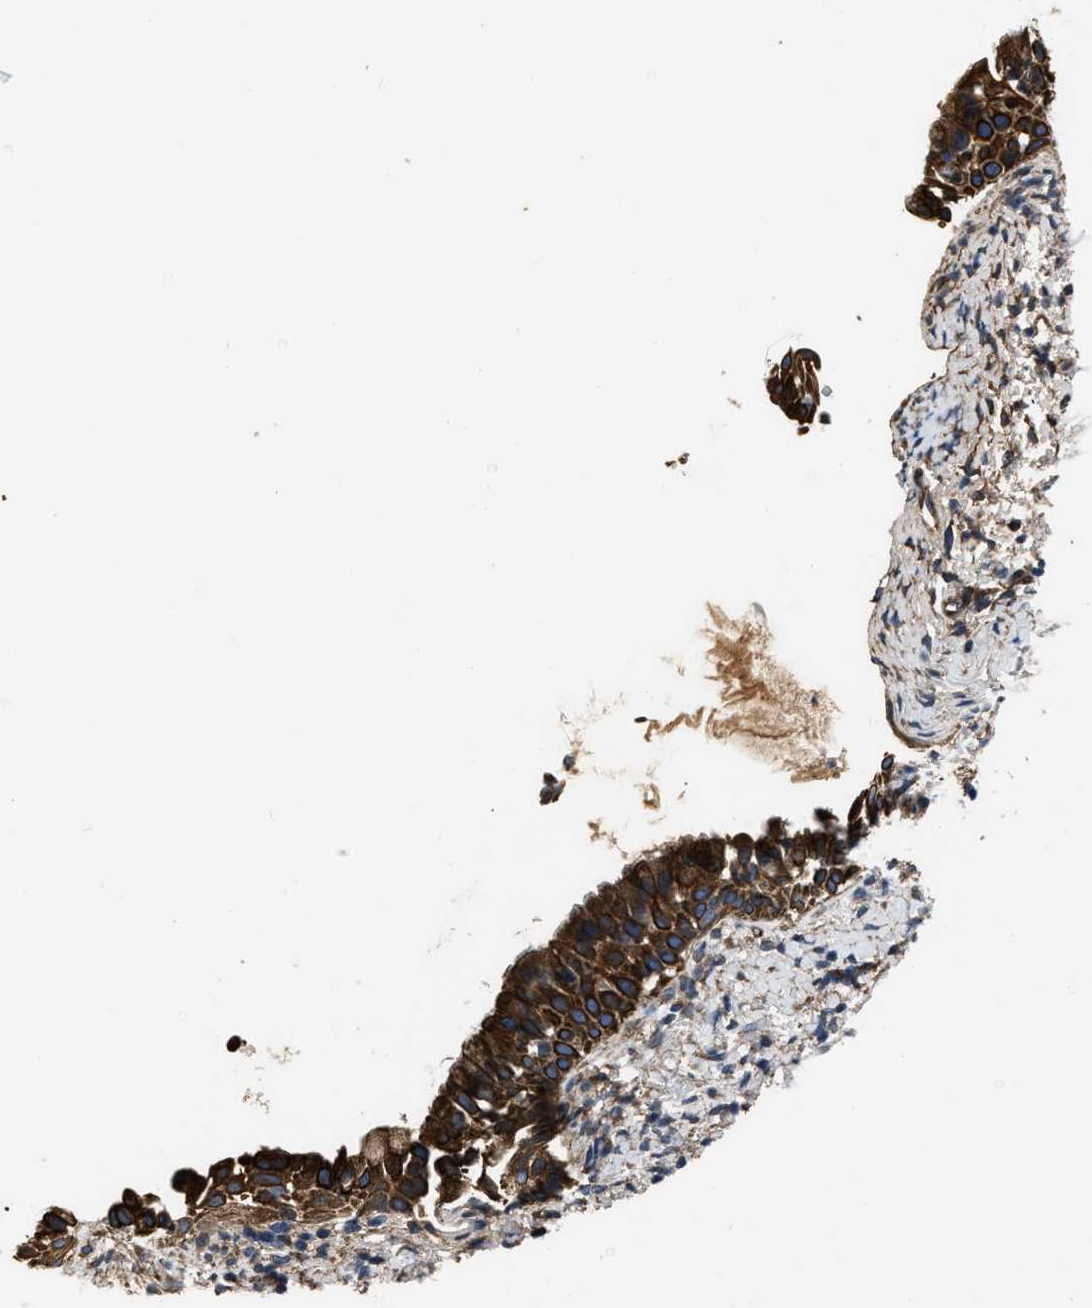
{"staining": {"intensity": "strong", "quantity": ">75%", "location": "cytoplasmic/membranous"}, "tissue": "nasopharynx", "cell_type": "Respiratory epithelial cells", "image_type": "normal", "snomed": [{"axis": "morphology", "description": "Normal tissue, NOS"}, {"axis": "topography", "description": "Nasopharynx"}], "caption": "DAB (3,3'-diaminobenzidine) immunohistochemical staining of normal nasopharynx demonstrates strong cytoplasmic/membranous protein positivity in about >75% of respiratory epithelial cells. (Brightfield microscopy of DAB IHC at high magnification).", "gene": "ERC1", "patient": {"sex": "male", "age": 22}}